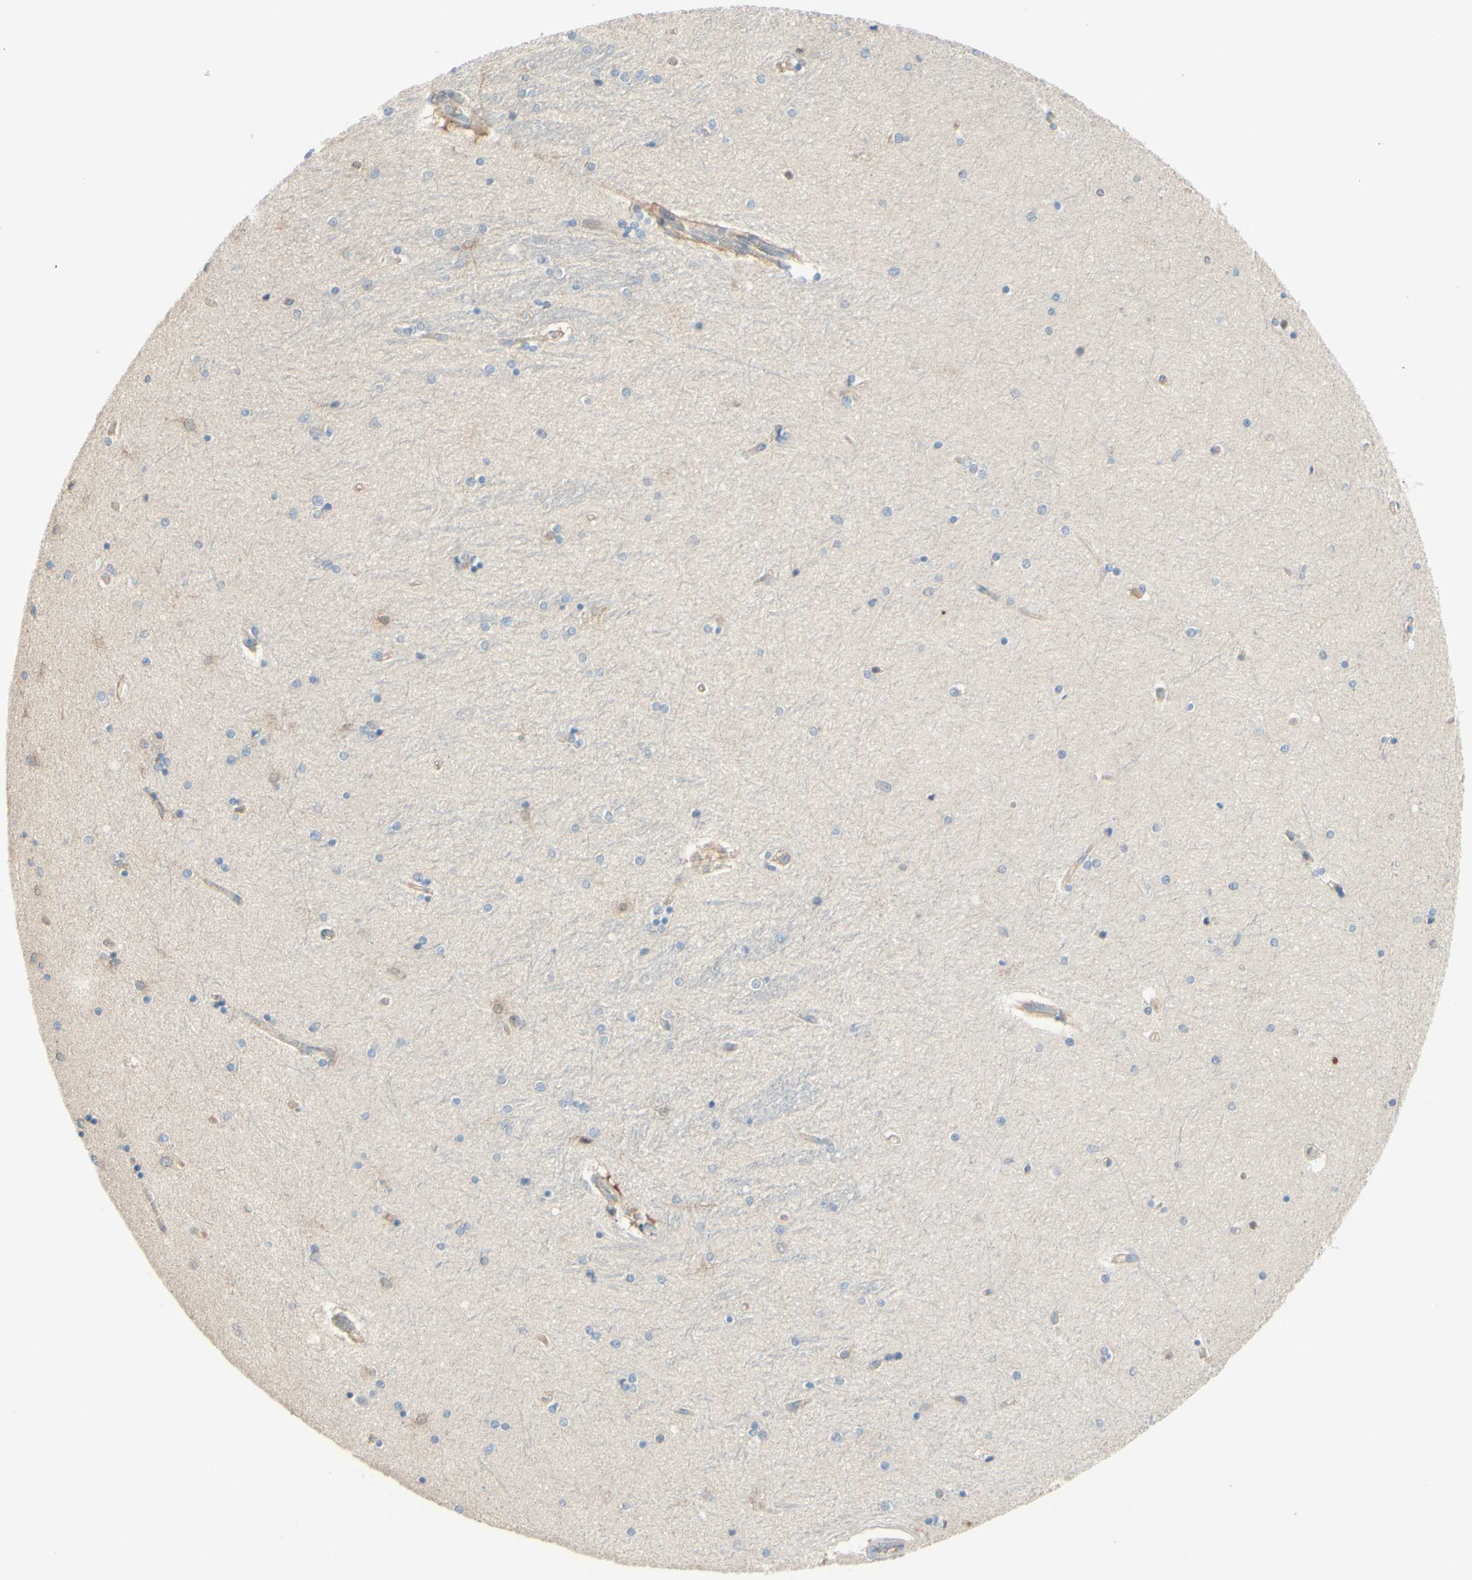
{"staining": {"intensity": "negative", "quantity": "none", "location": "none"}, "tissue": "hippocampus", "cell_type": "Glial cells", "image_type": "normal", "snomed": [{"axis": "morphology", "description": "Normal tissue, NOS"}, {"axis": "topography", "description": "Hippocampus"}], "caption": "The histopathology image demonstrates no staining of glial cells in normal hippocampus. (DAB immunohistochemistry (IHC), high magnification).", "gene": "MTM1", "patient": {"sex": "female", "age": 54}}